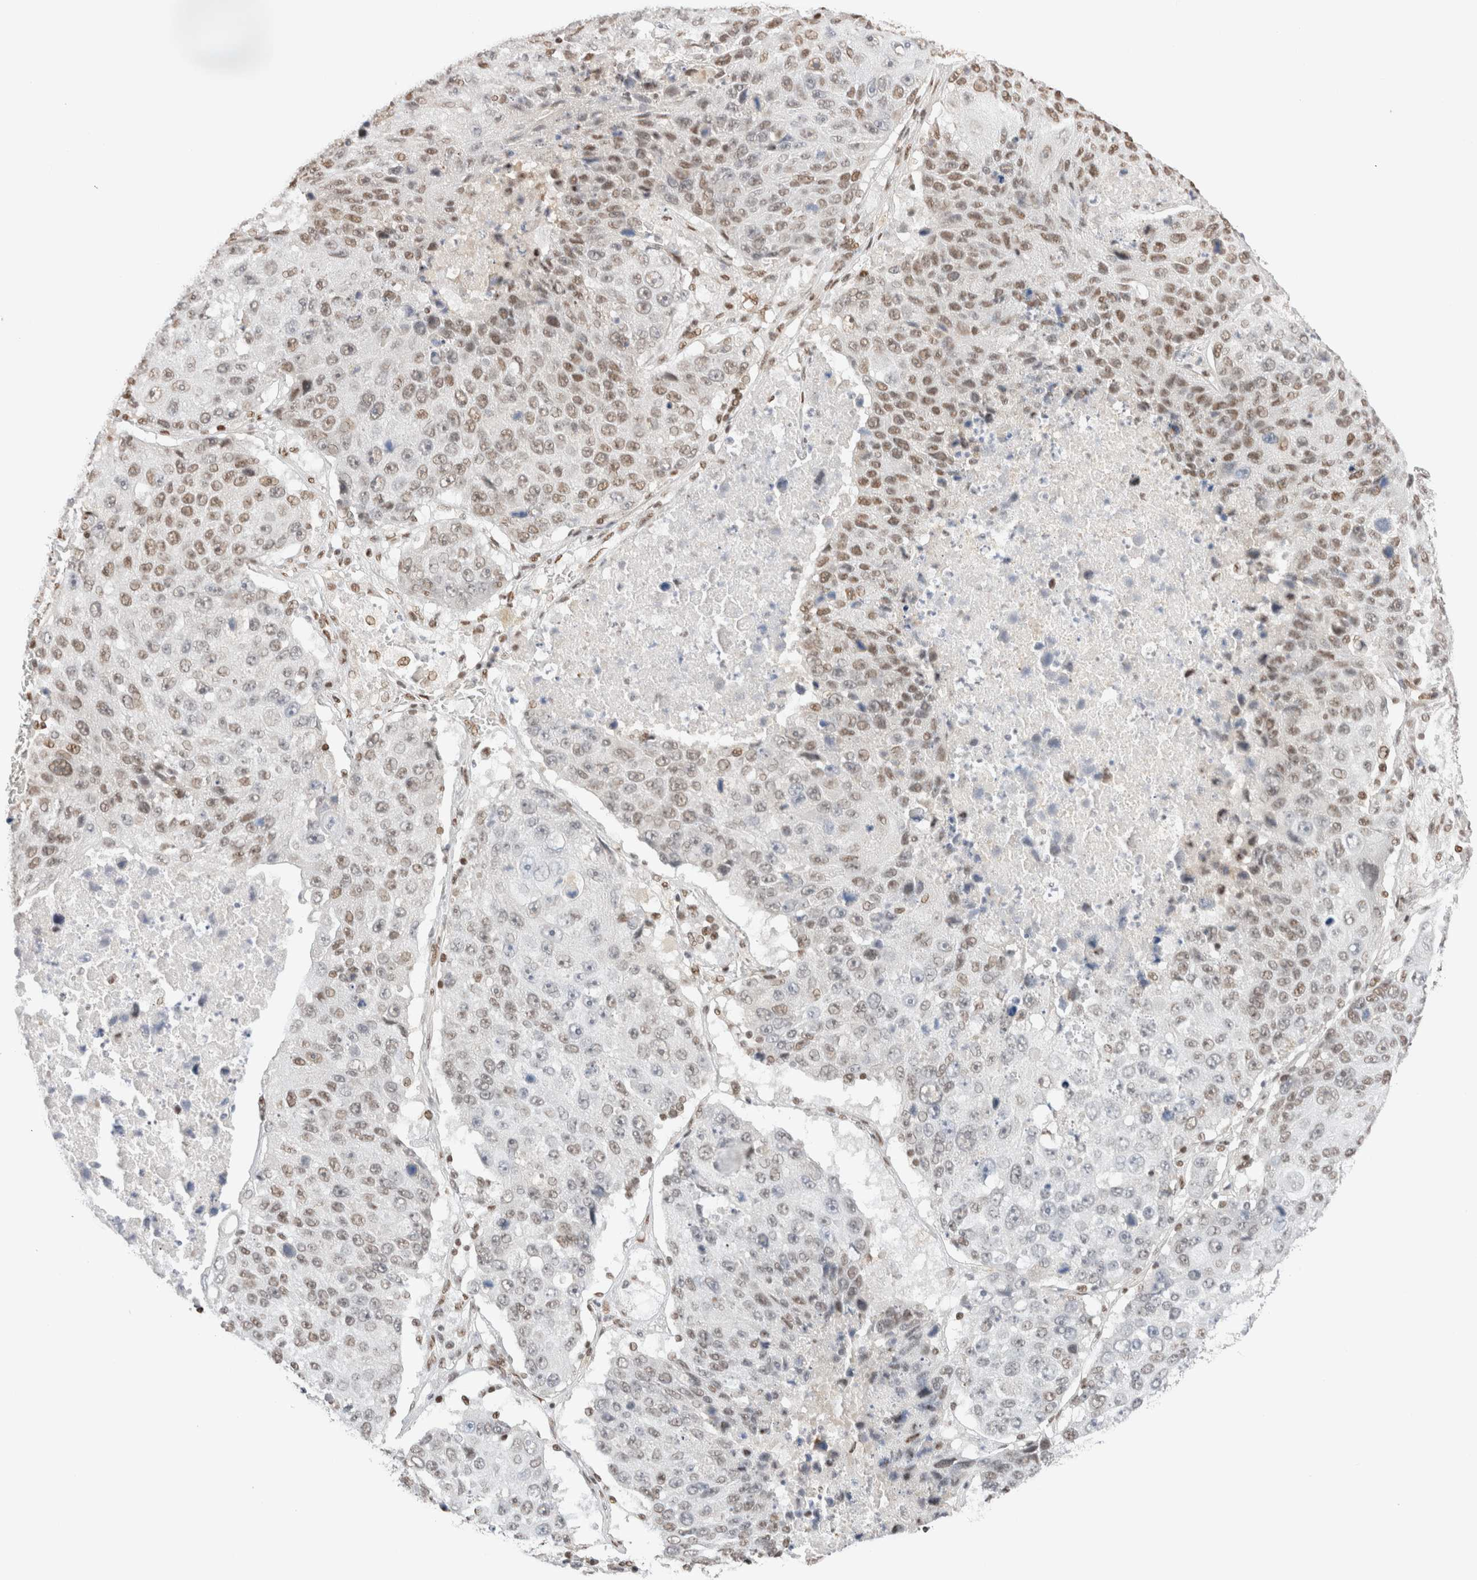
{"staining": {"intensity": "moderate", "quantity": "25%-75%", "location": "nuclear"}, "tissue": "lung cancer", "cell_type": "Tumor cells", "image_type": "cancer", "snomed": [{"axis": "morphology", "description": "Squamous cell carcinoma, NOS"}, {"axis": "topography", "description": "Lung"}], "caption": "Immunohistochemistry (IHC) (DAB) staining of human lung squamous cell carcinoma demonstrates moderate nuclear protein staining in approximately 25%-75% of tumor cells. (DAB (3,3'-diaminobenzidine) IHC, brown staining for protein, blue staining for nuclei).", "gene": "SUPT3H", "patient": {"sex": "male", "age": 61}}